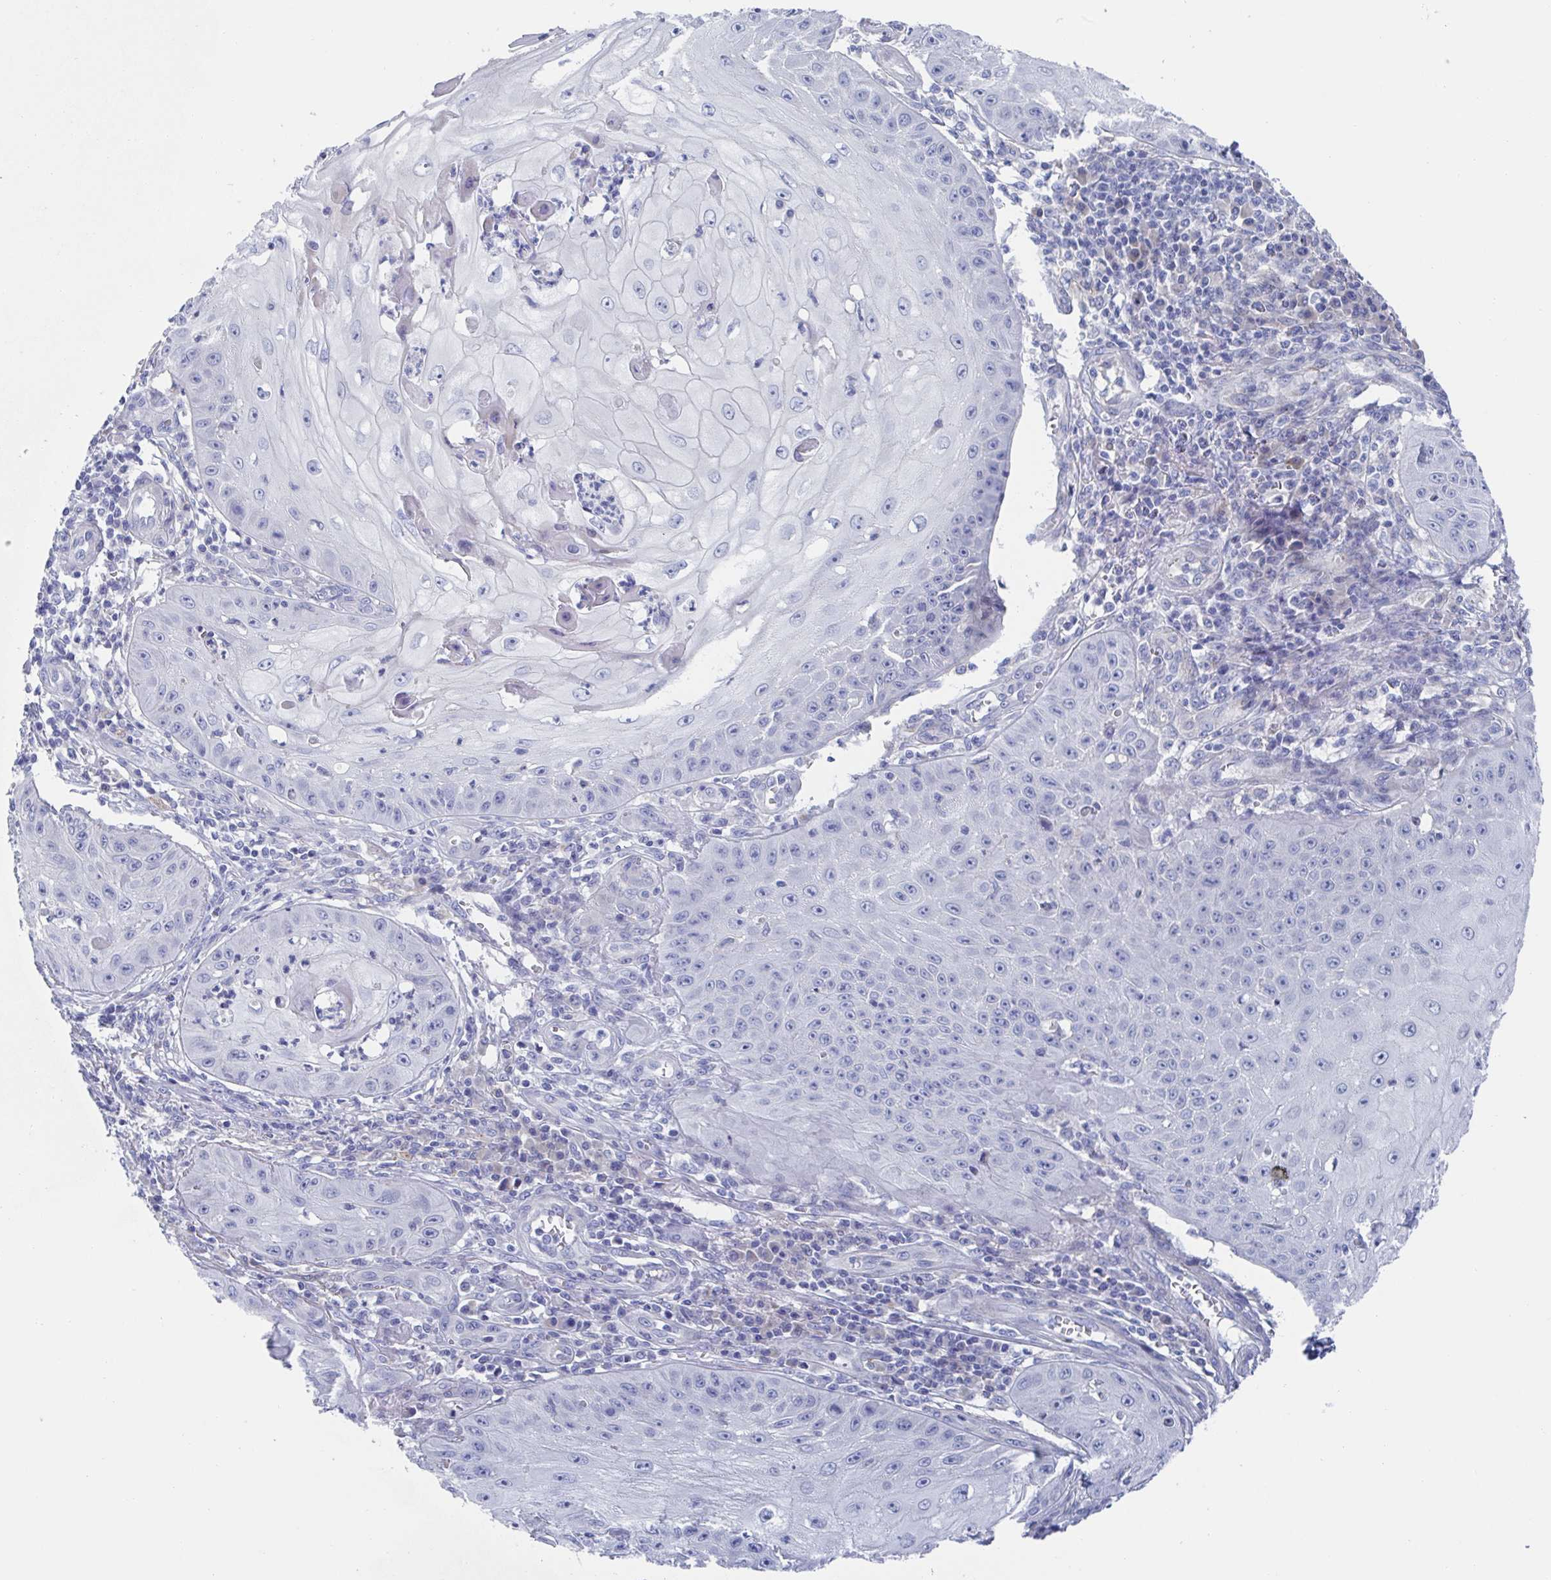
{"staining": {"intensity": "negative", "quantity": "none", "location": "none"}, "tissue": "skin cancer", "cell_type": "Tumor cells", "image_type": "cancer", "snomed": [{"axis": "morphology", "description": "Squamous cell carcinoma, NOS"}, {"axis": "topography", "description": "Skin"}], "caption": "An IHC image of squamous cell carcinoma (skin) is shown. There is no staining in tumor cells of squamous cell carcinoma (skin).", "gene": "CDH2", "patient": {"sex": "male", "age": 70}}